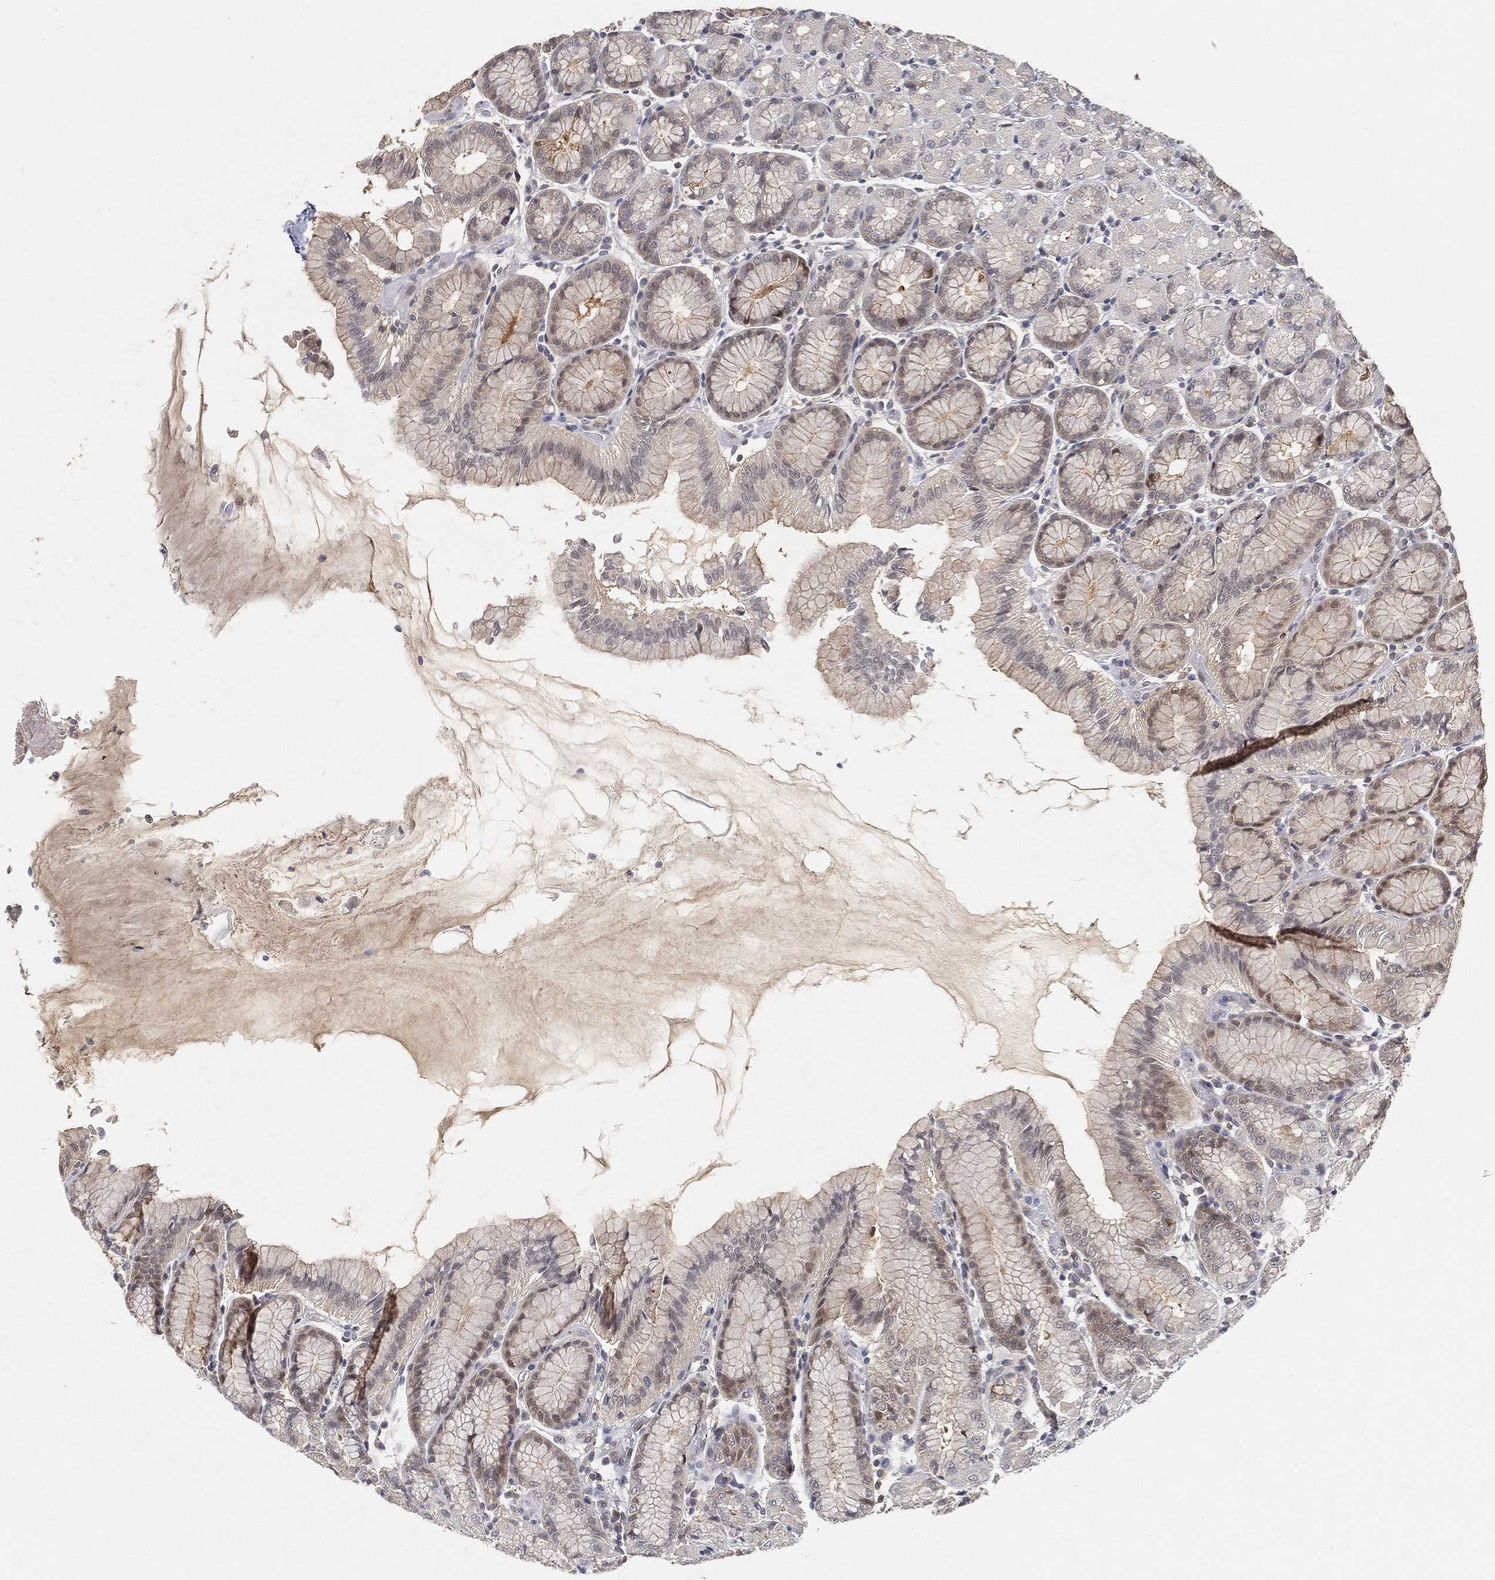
{"staining": {"intensity": "weak", "quantity": "<25%", "location": "cytoplasmic/membranous,nuclear"}, "tissue": "stomach", "cell_type": "Glandular cells", "image_type": "normal", "snomed": [{"axis": "morphology", "description": "Normal tissue, NOS"}, {"axis": "morphology", "description": "Adenocarcinoma, NOS"}, {"axis": "topography", "description": "Stomach"}], "caption": "A high-resolution photomicrograph shows immunohistochemistry (IHC) staining of normal stomach, which shows no significant positivity in glandular cells. Nuclei are stained in blue.", "gene": "MAPK1", "patient": {"sex": "female", "age": 81}}